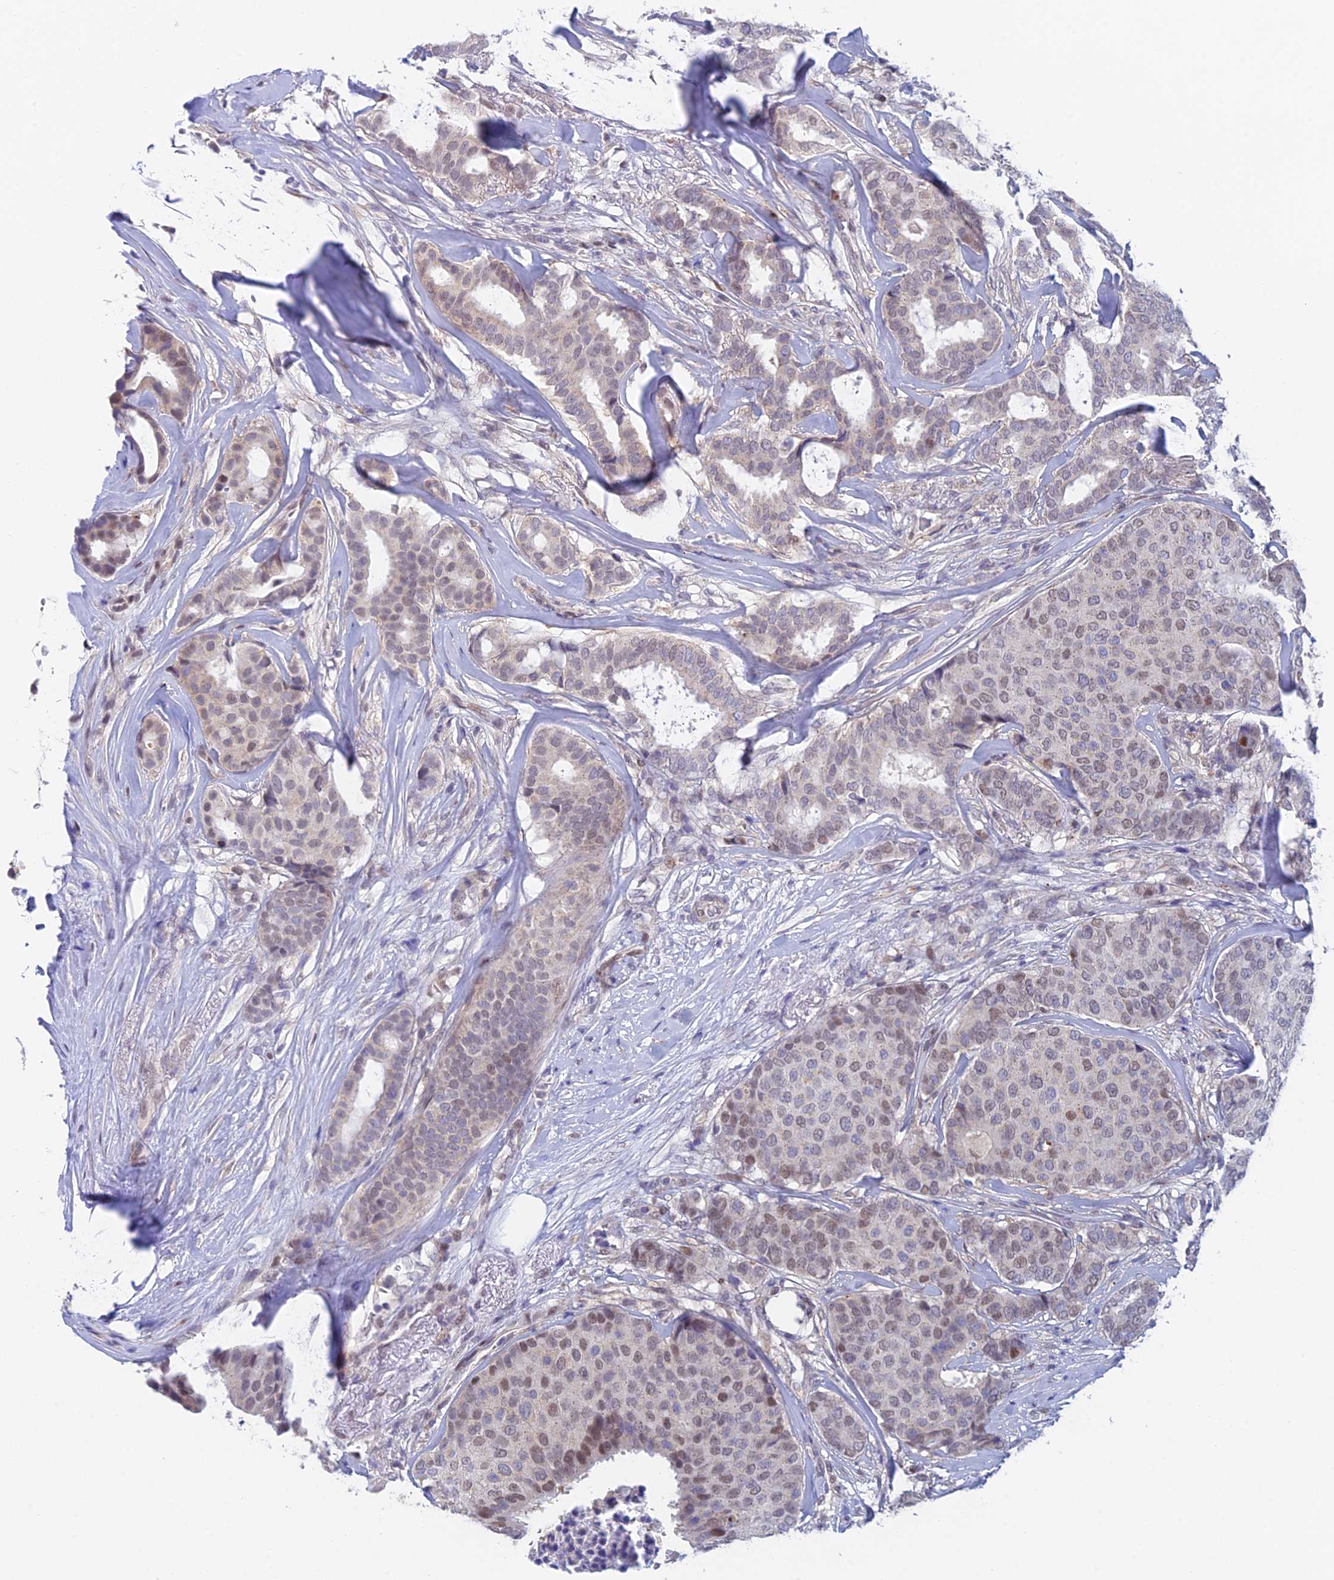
{"staining": {"intensity": "moderate", "quantity": "25%-75%", "location": "nuclear"}, "tissue": "breast cancer", "cell_type": "Tumor cells", "image_type": "cancer", "snomed": [{"axis": "morphology", "description": "Duct carcinoma"}, {"axis": "topography", "description": "Breast"}], "caption": "A medium amount of moderate nuclear staining is identified in approximately 25%-75% of tumor cells in invasive ductal carcinoma (breast) tissue.", "gene": "MRPL17", "patient": {"sex": "female", "age": 75}}